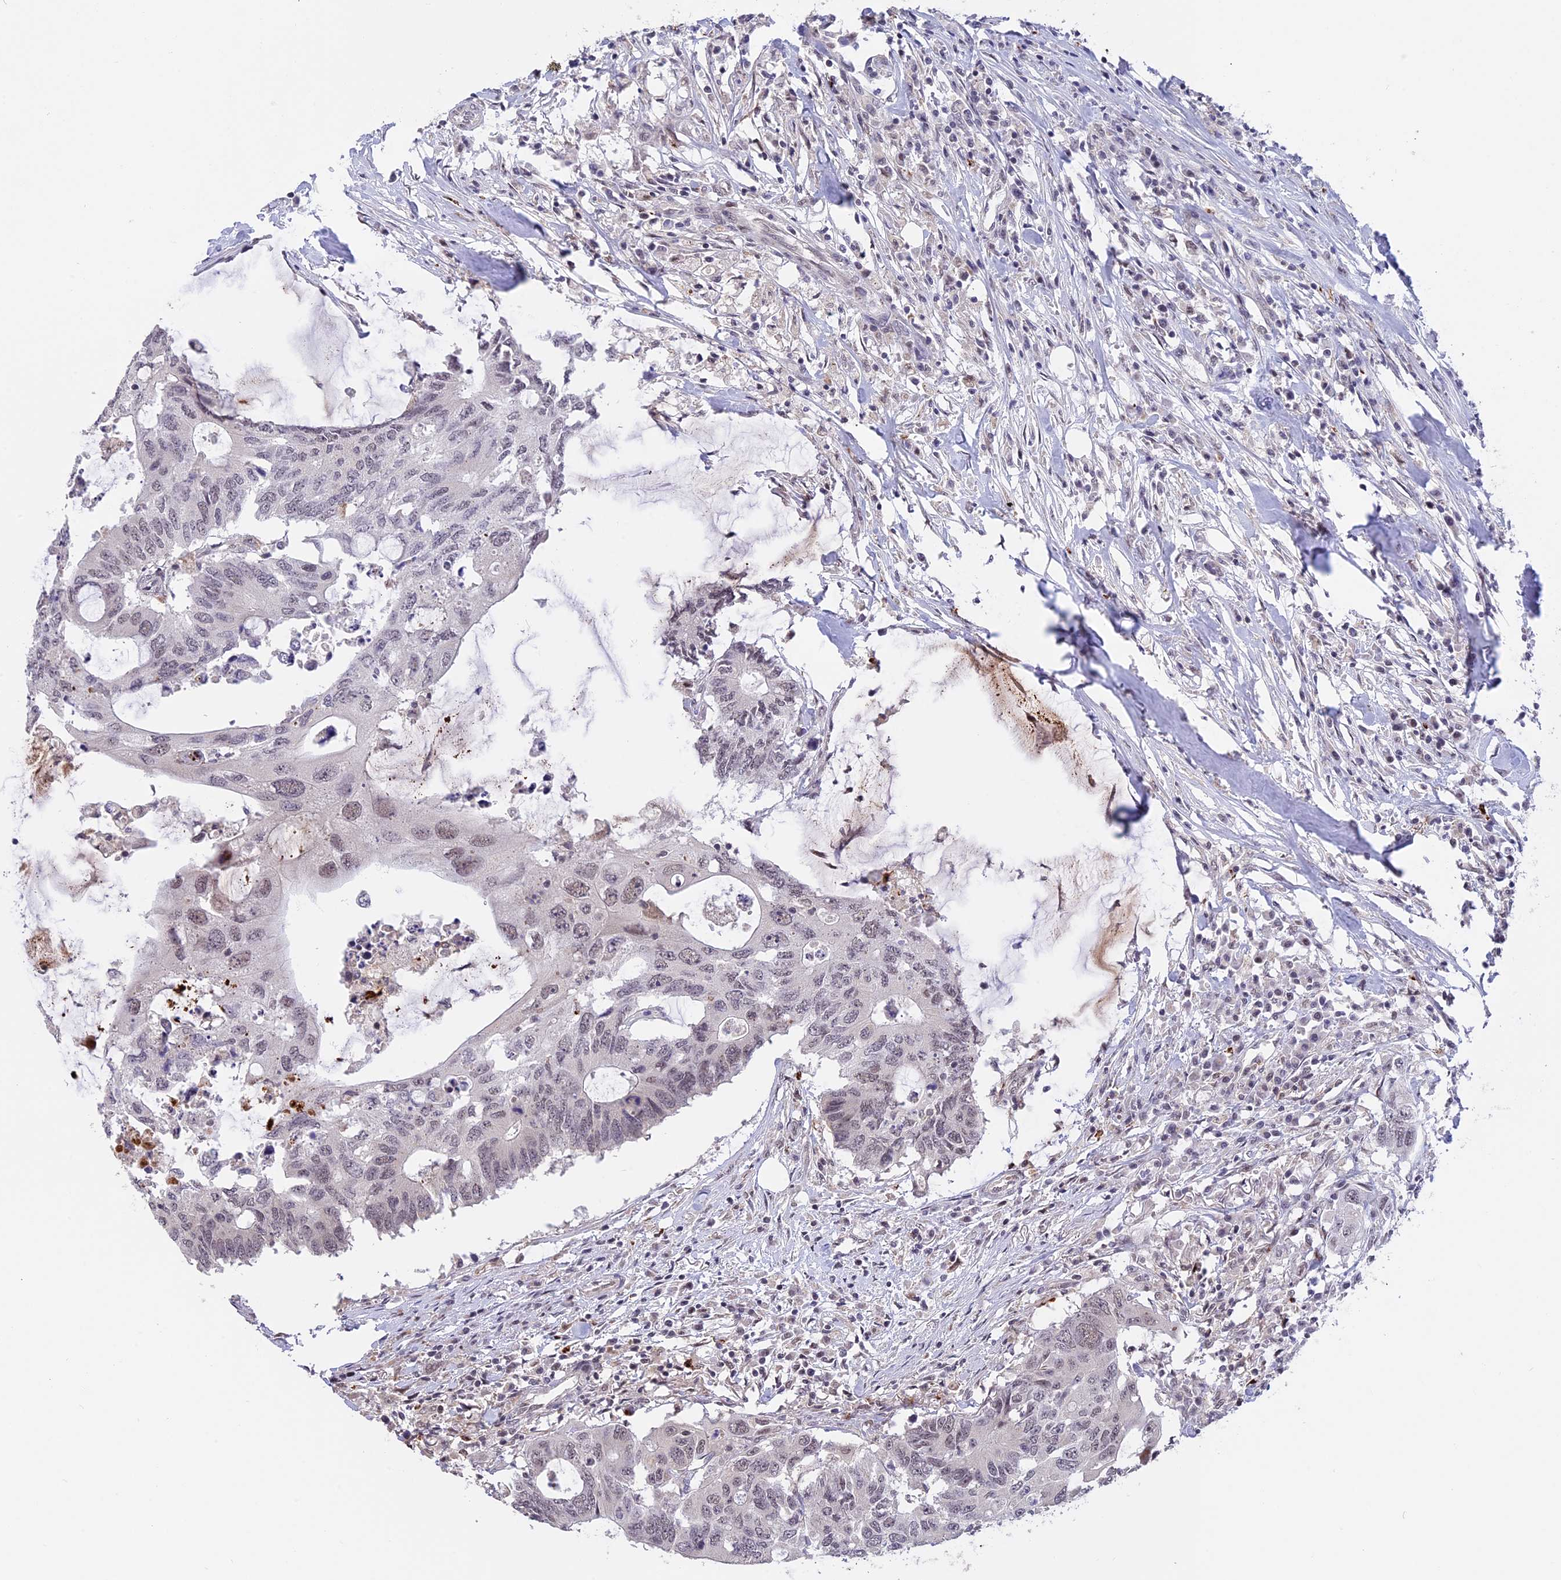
{"staining": {"intensity": "weak", "quantity": "<25%", "location": "nuclear"}, "tissue": "colorectal cancer", "cell_type": "Tumor cells", "image_type": "cancer", "snomed": [{"axis": "morphology", "description": "Adenocarcinoma, NOS"}, {"axis": "topography", "description": "Colon"}], "caption": "Protein analysis of colorectal cancer exhibits no significant expression in tumor cells.", "gene": "POLR2C", "patient": {"sex": "male", "age": 71}}